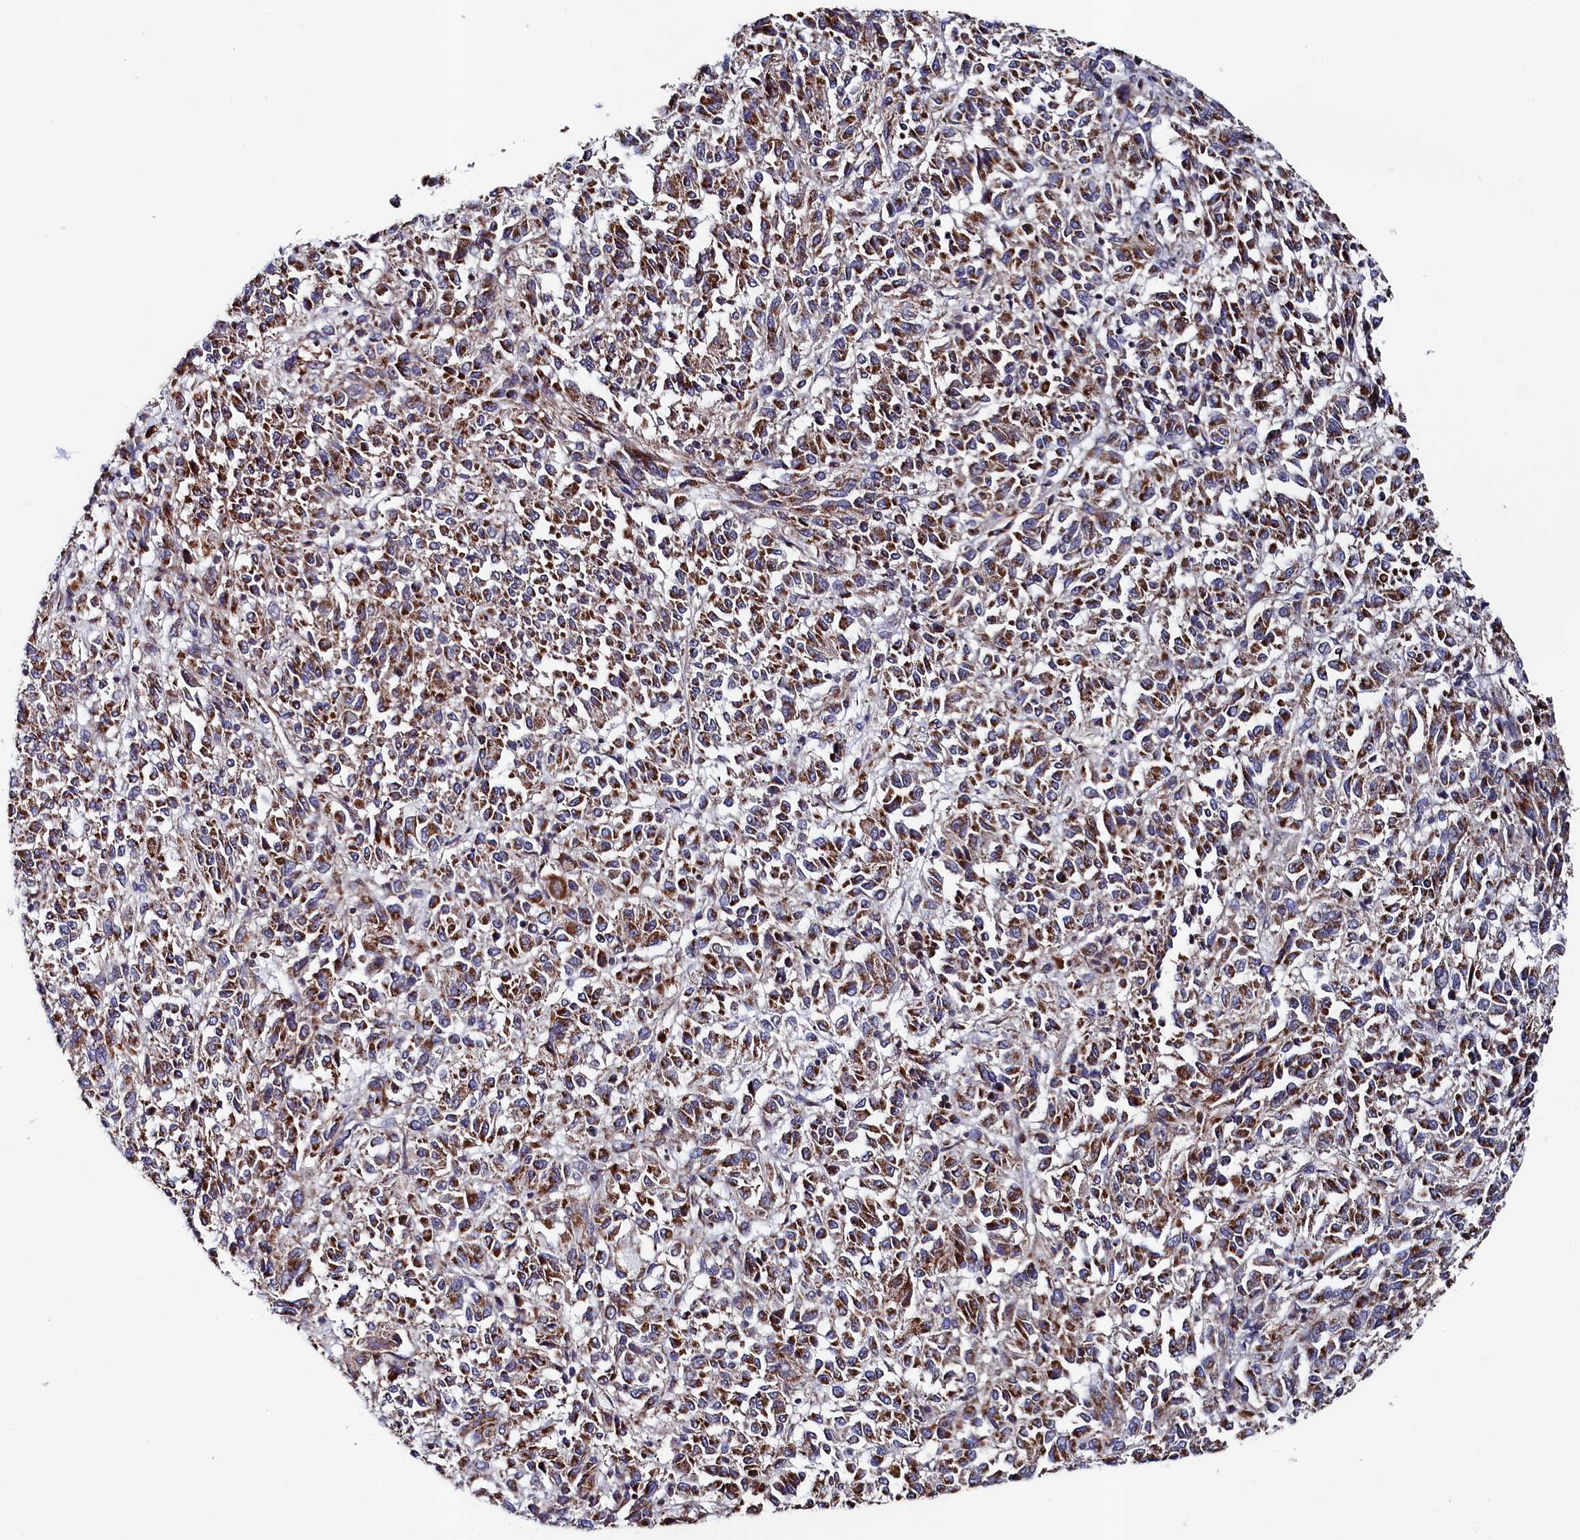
{"staining": {"intensity": "moderate", "quantity": ">75%", "location": "cytoplasmic/membranous"}, "tissue": "melanoma", "cell_type": "Tumor cells", "image_type": "cancer", "snomed": [{"axis": "morphology", "description": "Malignant melanoma, Metastatic site"}, {"axis": "topography", "description": "Lung"}], "caption": "There is medium levels of moderate cytoplasmic/membranous expression in tumor cells of melanoma, as demonstrated by immunohistochemical staining (brown color).", "gene": "CHCHD1", "patient": {"sex": "male", "age": 64}}